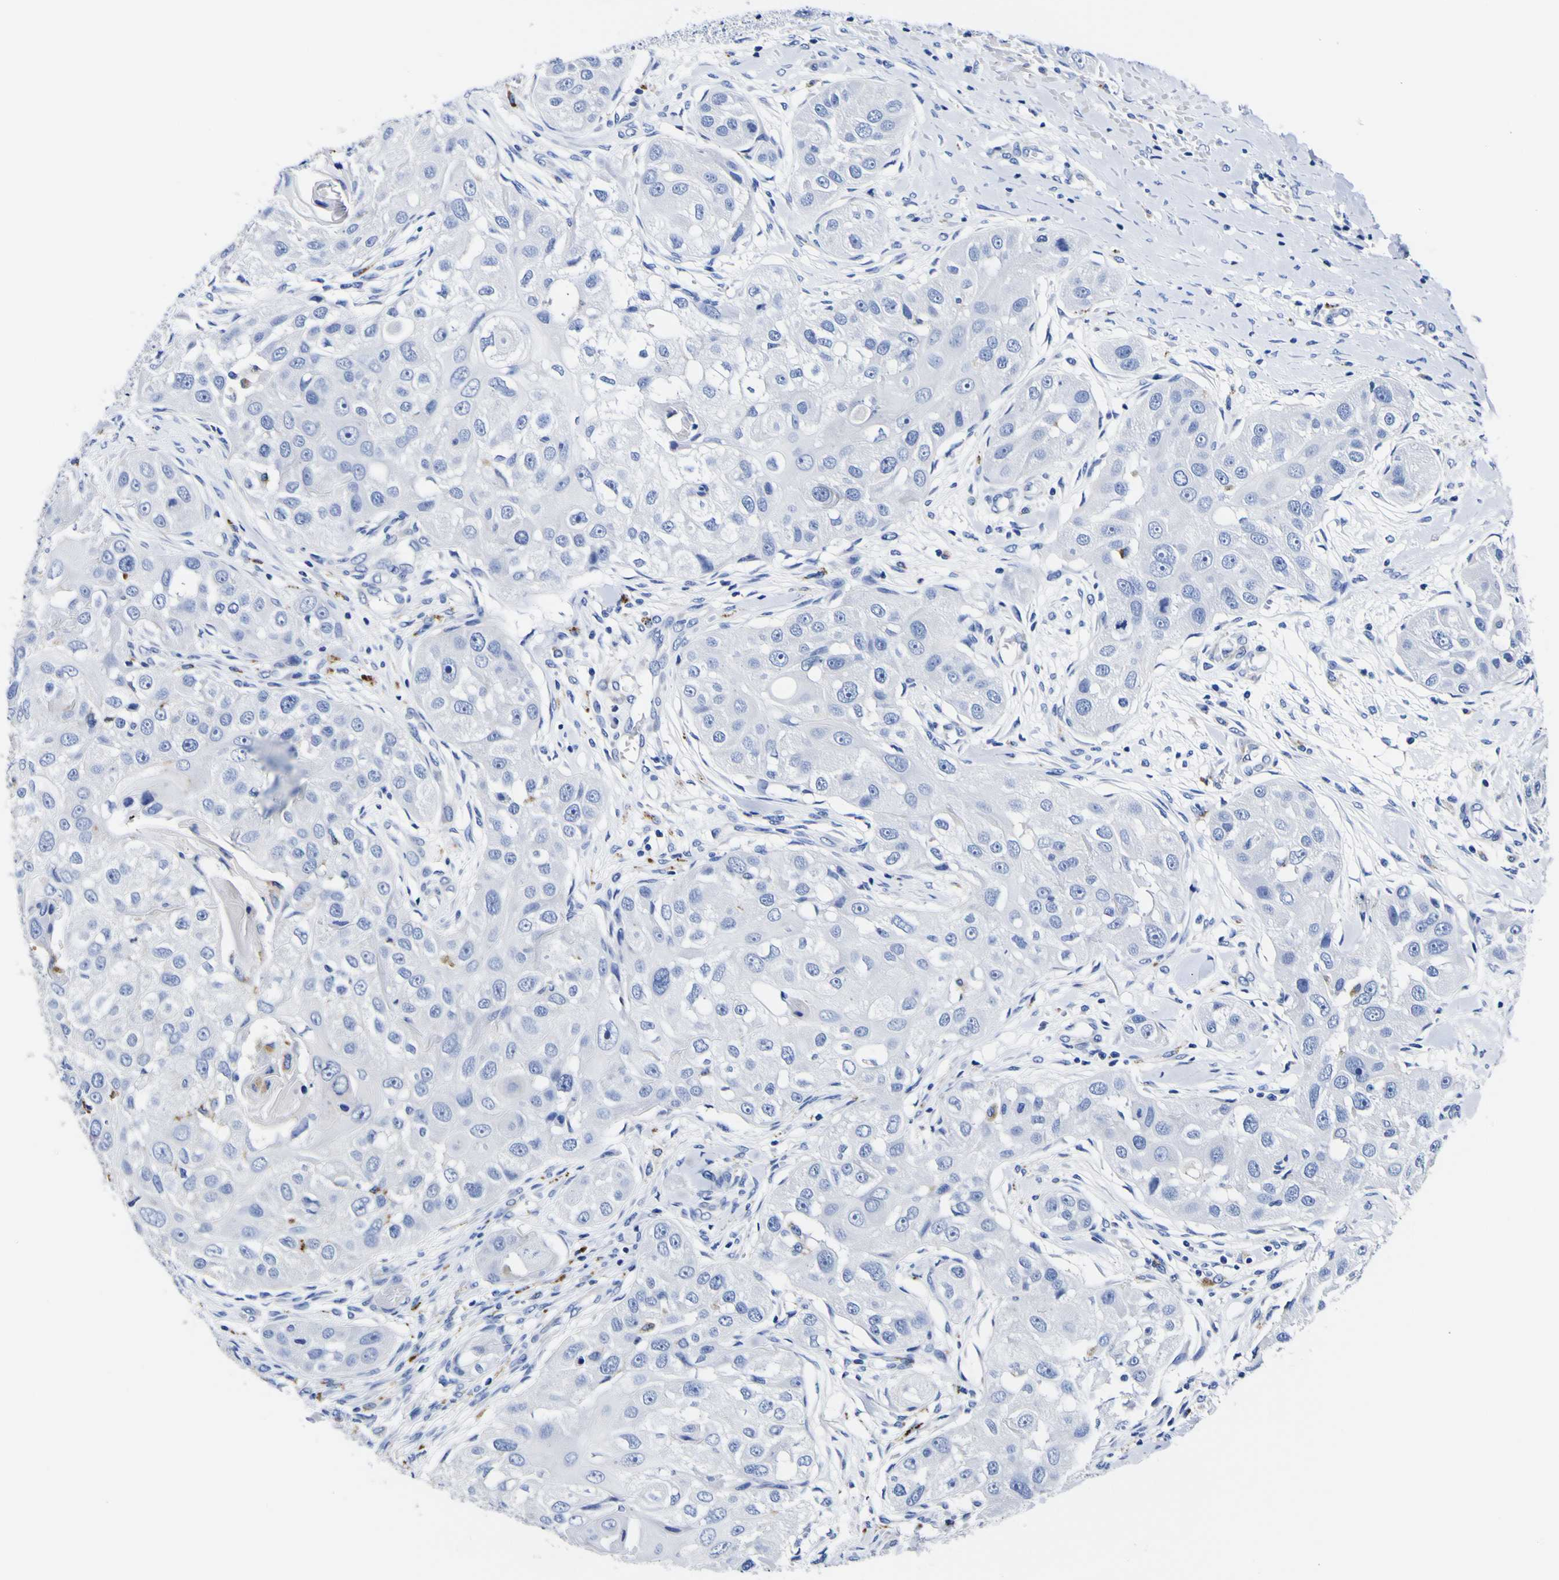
{"staining": {"intensity": "negative", "quantity": "none", "location": "none"}, "tissue": "head and neck cancer", "cell_type": "Tumor cells", "image_type": "cancer", "snomed": [{"axis": "morphology", "description": "Normal tissue, NOS"}, {"axis": "morphology", "description": "Squamous cell carcinoma, NOS"}, {"axis": "topography", "description": "Skeletal muscle"}, {"axis": "topography", "description": "Head-Neck"}], "caption": "A micrograph of human head and neck cancer (squamous cell carcinoma) is negative for staining in tumor cells. The staining was performed using DAB to visualize the protein expression in brown, while the nuclei were stained in blue with hematoxylin (Magnification: 20x).", "gene": "HLA-DQA1", "patient": {"sex": "male", "age": 51}}